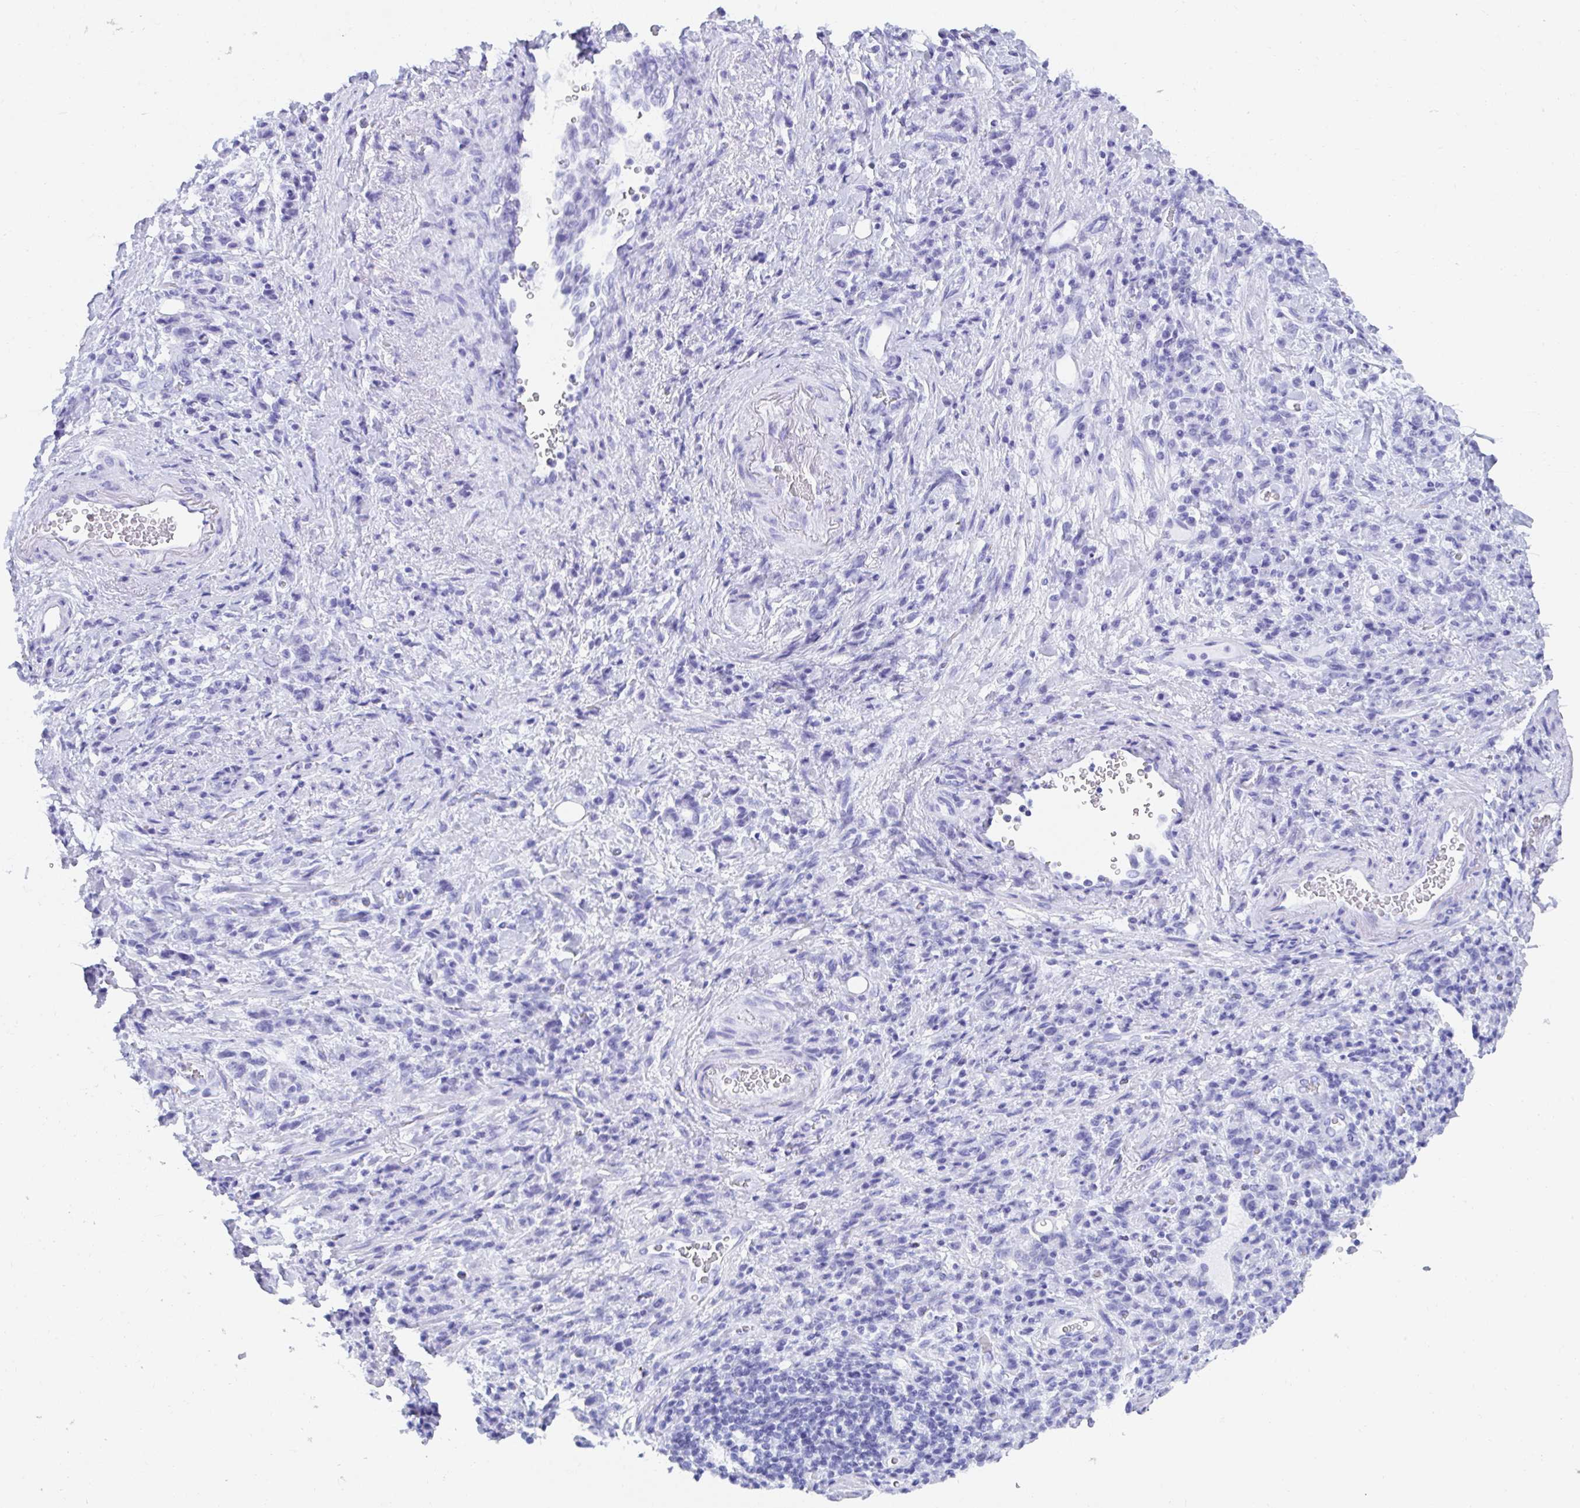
{"staining": {"intensity": "negative", "quantity": "none", "location": "none"}, "tissue": "stomach cancer", "cell_type": "Tumor cells", "image_type": "cancer", "snomed": [{"axis": "morphology", "description": "Adenocarcinoma, NOS"}, {"axis": "topography", "description": "Stomach"}], "caption": "There is no significant expression in tumor cells of stomach cancer.", "gene": "PC", "patient": {"sex": "male", "age": 77}}